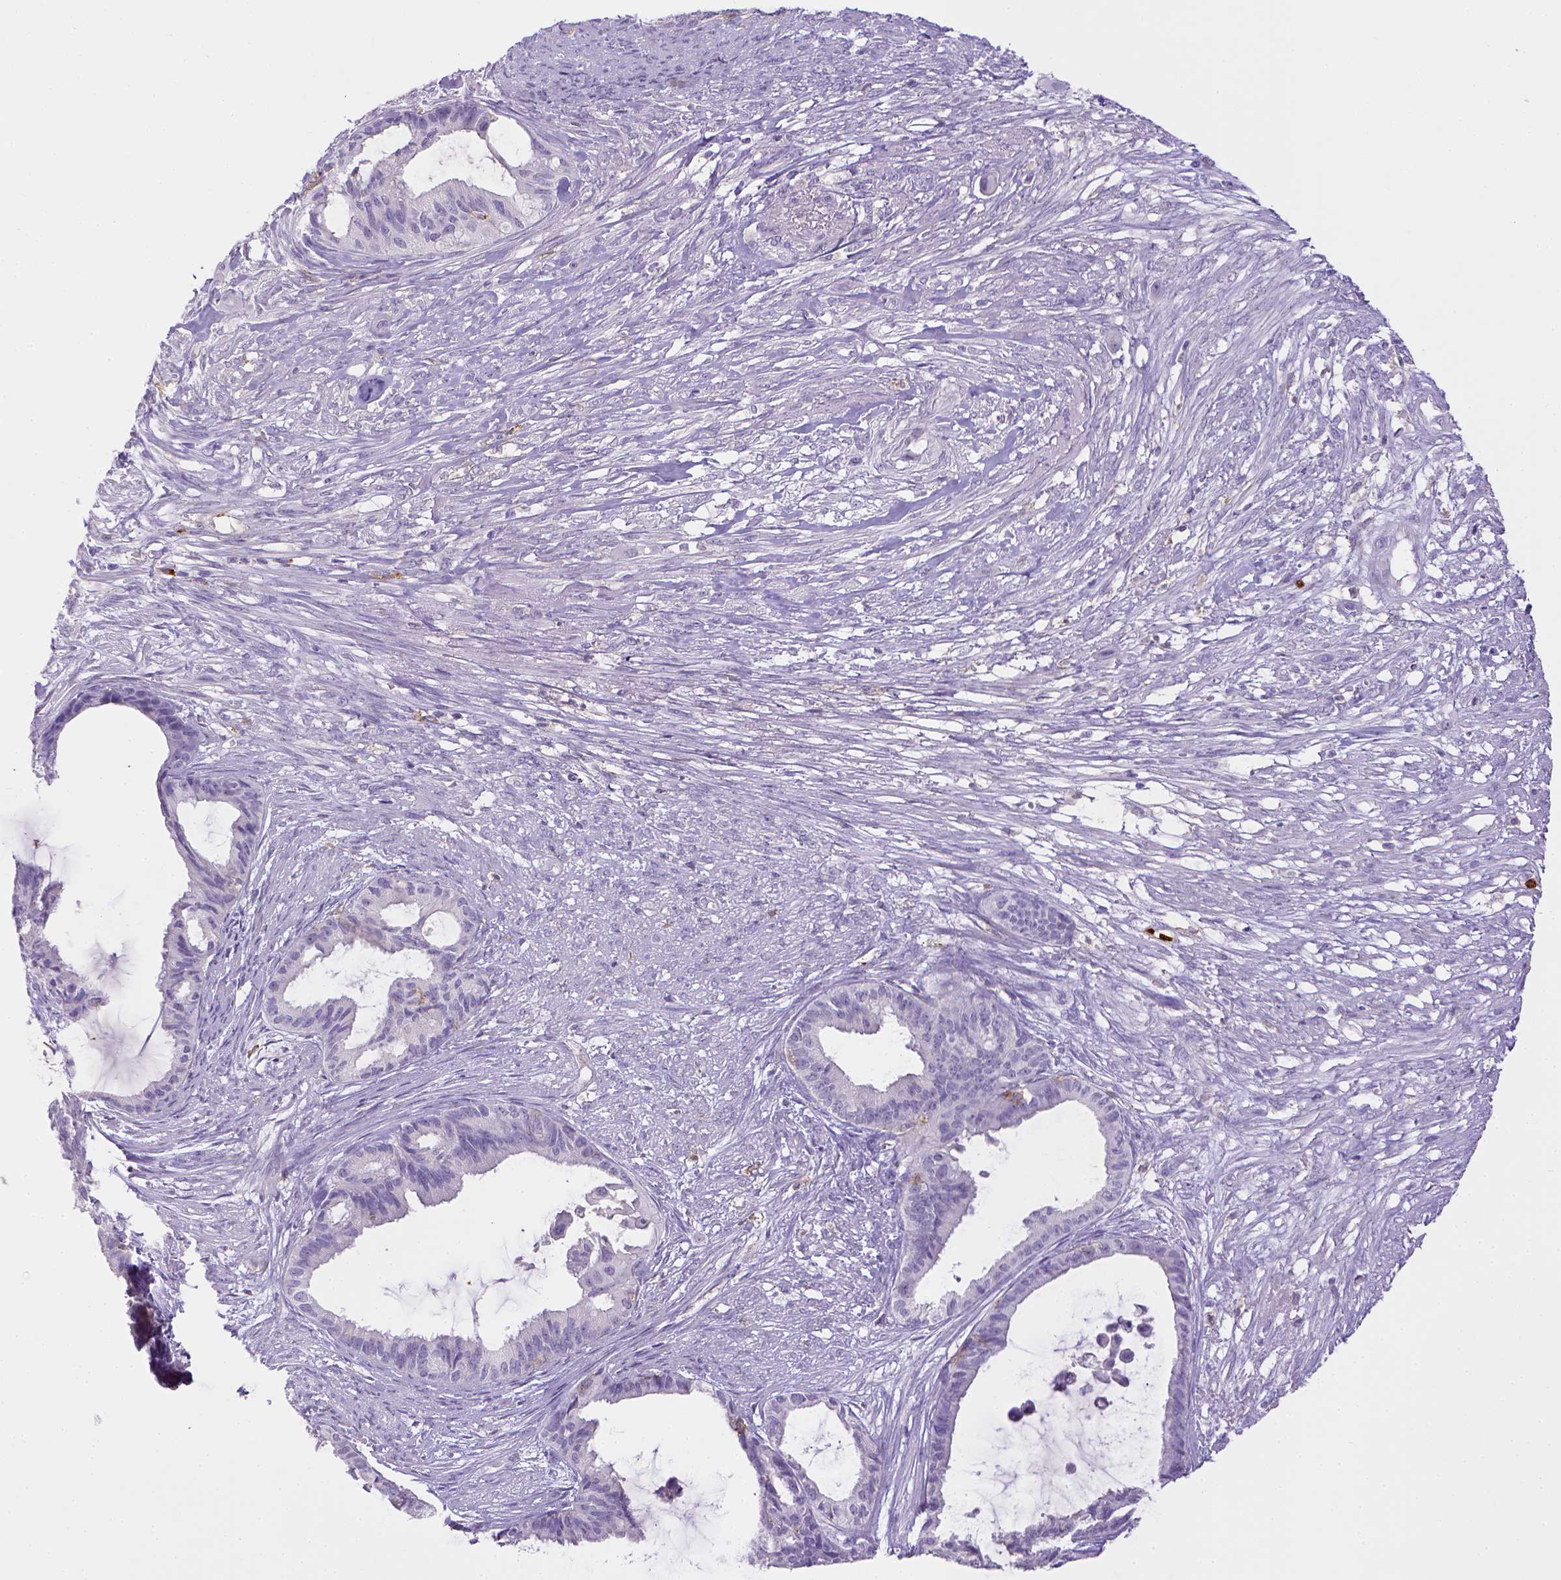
{"staining": {"intensity": "negative", "quantity": "none", "location": "none"}, "tissue": "endometrial cancer", "cell_type": "Tumor cells", "image_type": "cancer", "snomed": [{"axis": "morphology", "description": "Adenocarcinoma, NOS"}, {"axis": "topography", "description": "Endometrium"}], "caption": "There is no significant positivity in tumor cells of adenocarcinoma (endometrial).", "gene": "ITGAM", "patient": {"sex": "female", "age": 86}}